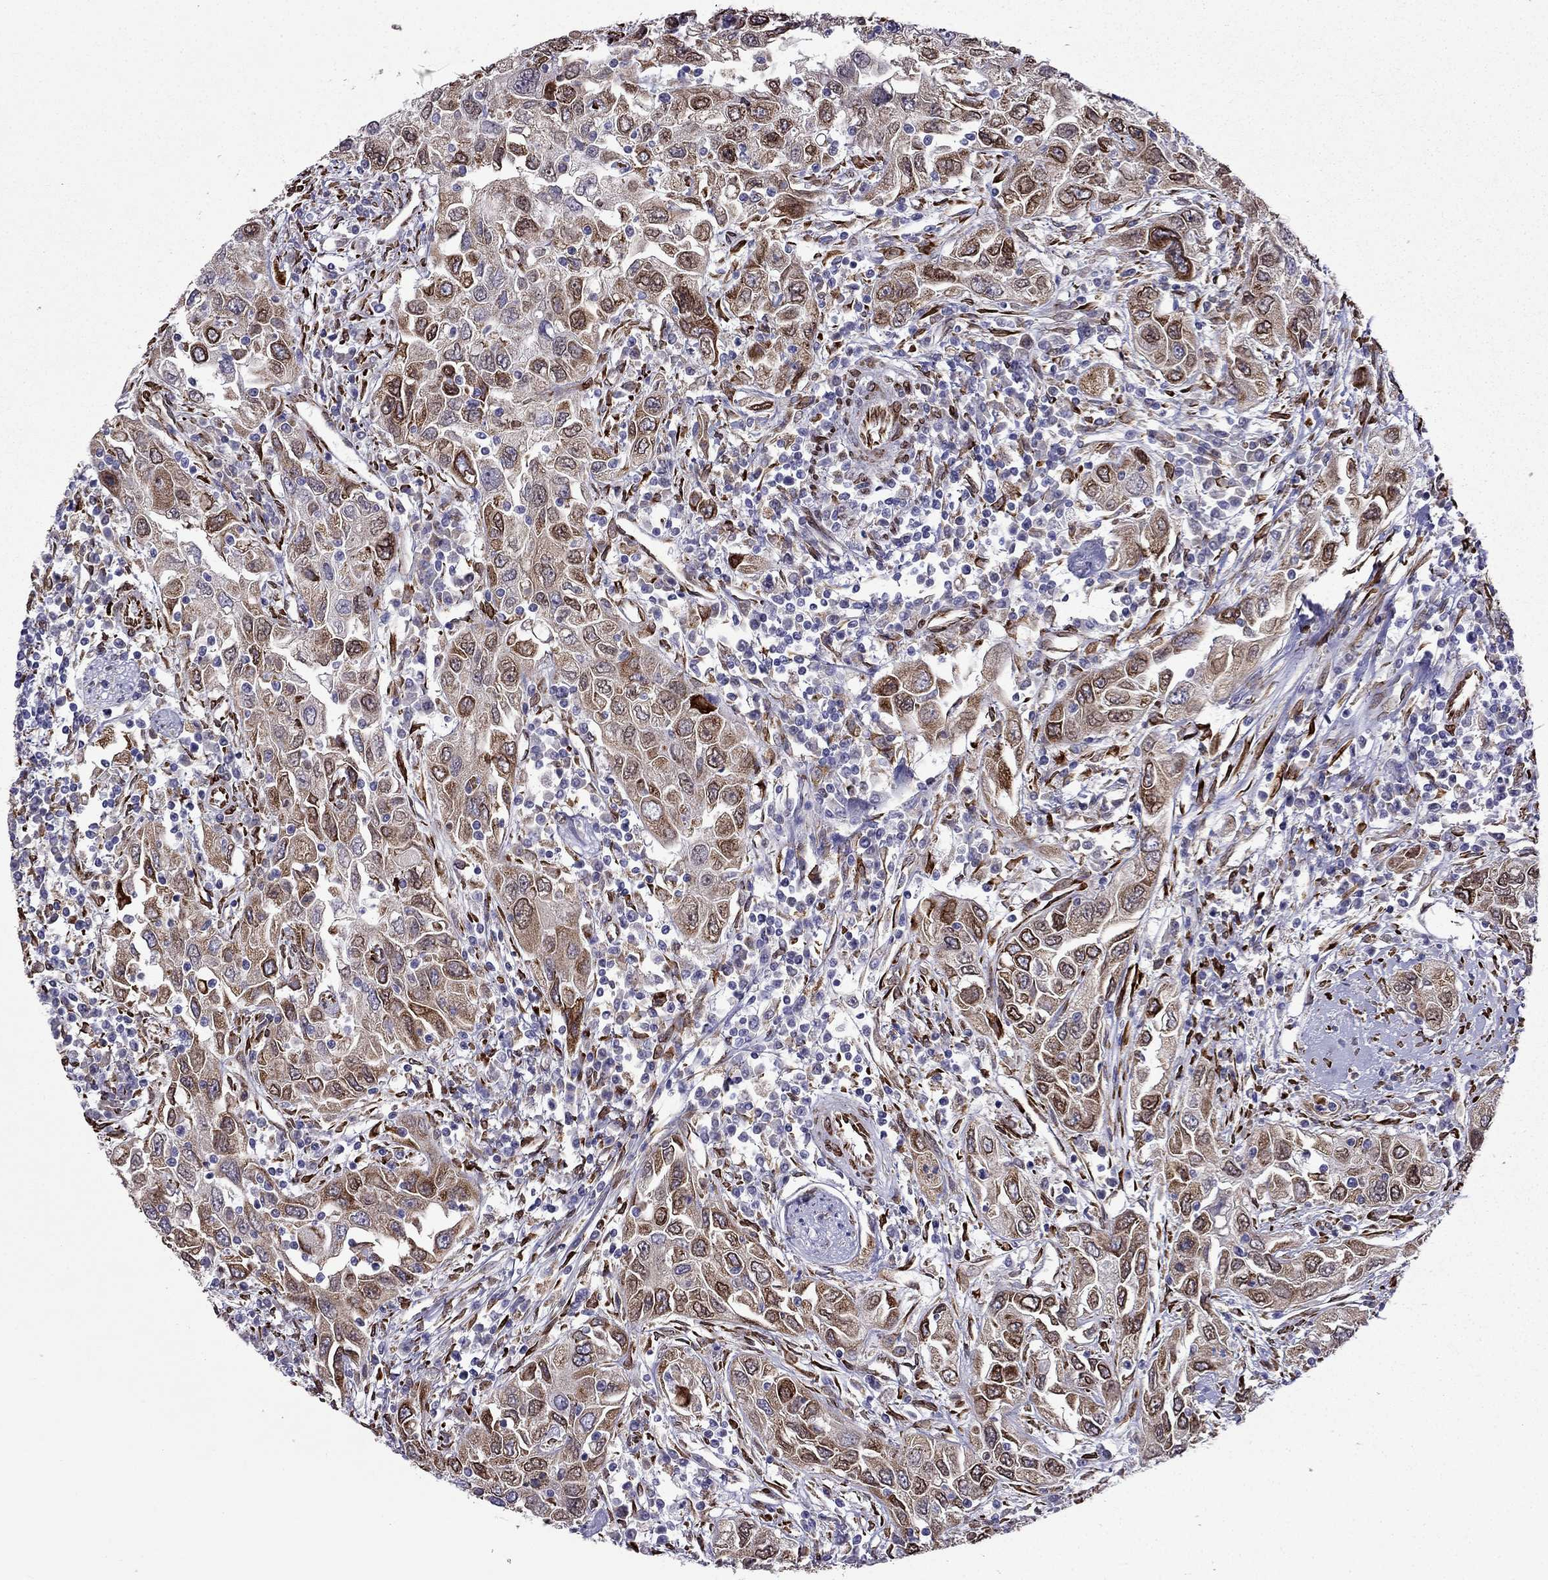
{"staining": {"intensity": "moderate", "quantity": ">75%", "location": "cytoplasmic/membranous"}, "tissue": "urothelial cancer", "cell_type": "Tumor cells", "image_type": "cancer", "snomed": [{"axis": "morphology", "description": "Urothelial carcinoma, High grade"}, {"axis": "topography", "description": "Urinary bladder"}], "caption": "Immunohistochemistry (IHC) (DAB (3,3'-diaminobenzidine)) staining of urothelial cancer shows moderate cytoplasmic/membranous protein positivity in approximately >75% of tumor cells.", "gene": "IKBIP", "patient": {"sex": "male", "age": 76}}